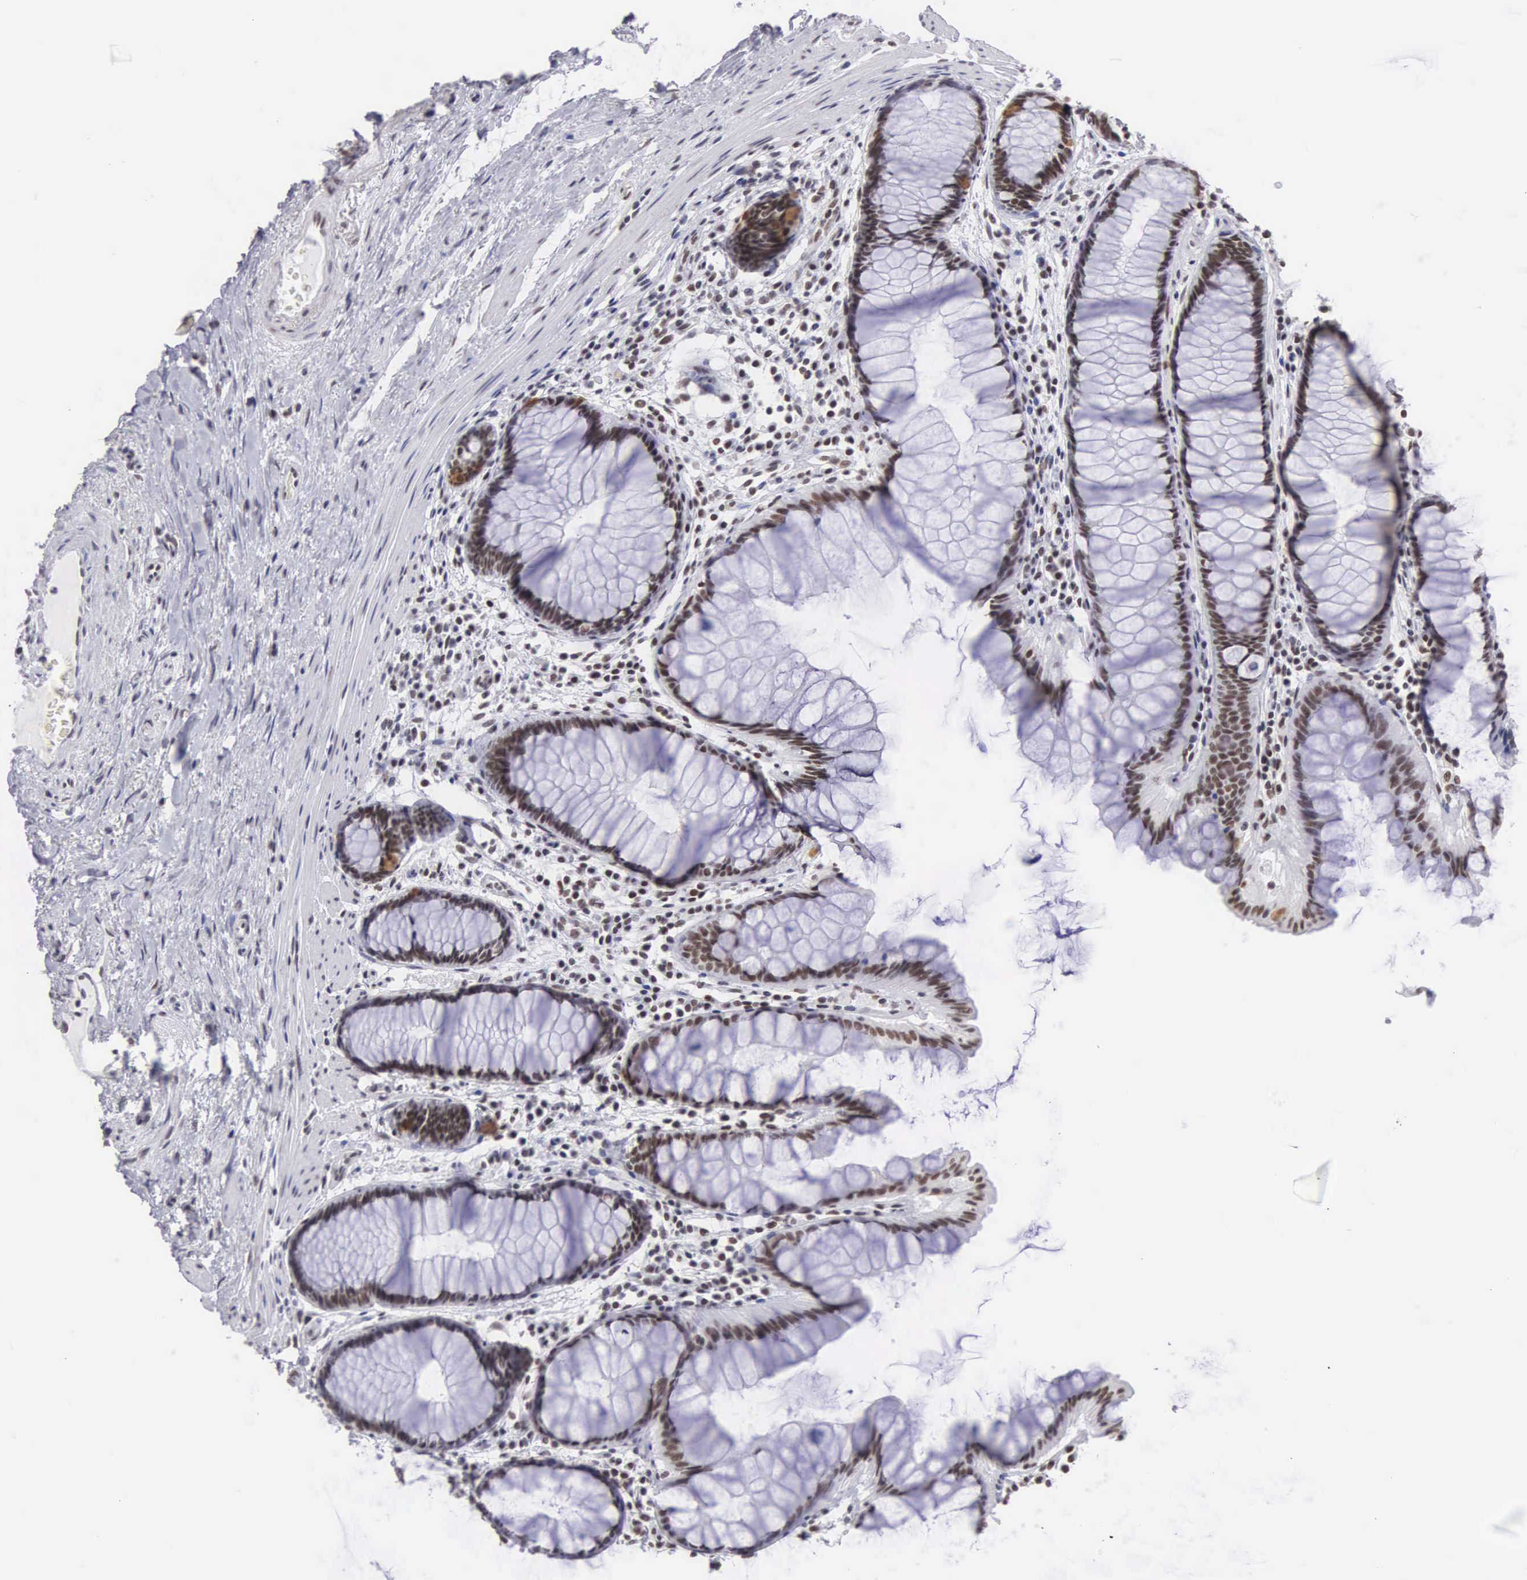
{"staining": {"intensity": "moderate", "quantity": ">75%", "location": "nuclear"}, "tissue": "rectum", "cell_type": "Glandular cells", "image_type": "normal", "snomed": [{"axis": "morphology", "description": "Normal tissue, NOS"}, {"axis": "topography", "description": "Rectum"}], "caption": "Moderate nuclear expression for a protein is identified in about >75% of glandular cells of unremarkable rectum using IHC.", "gene": "CSTF2", "patient": {"sex": "male", "age": 77}}